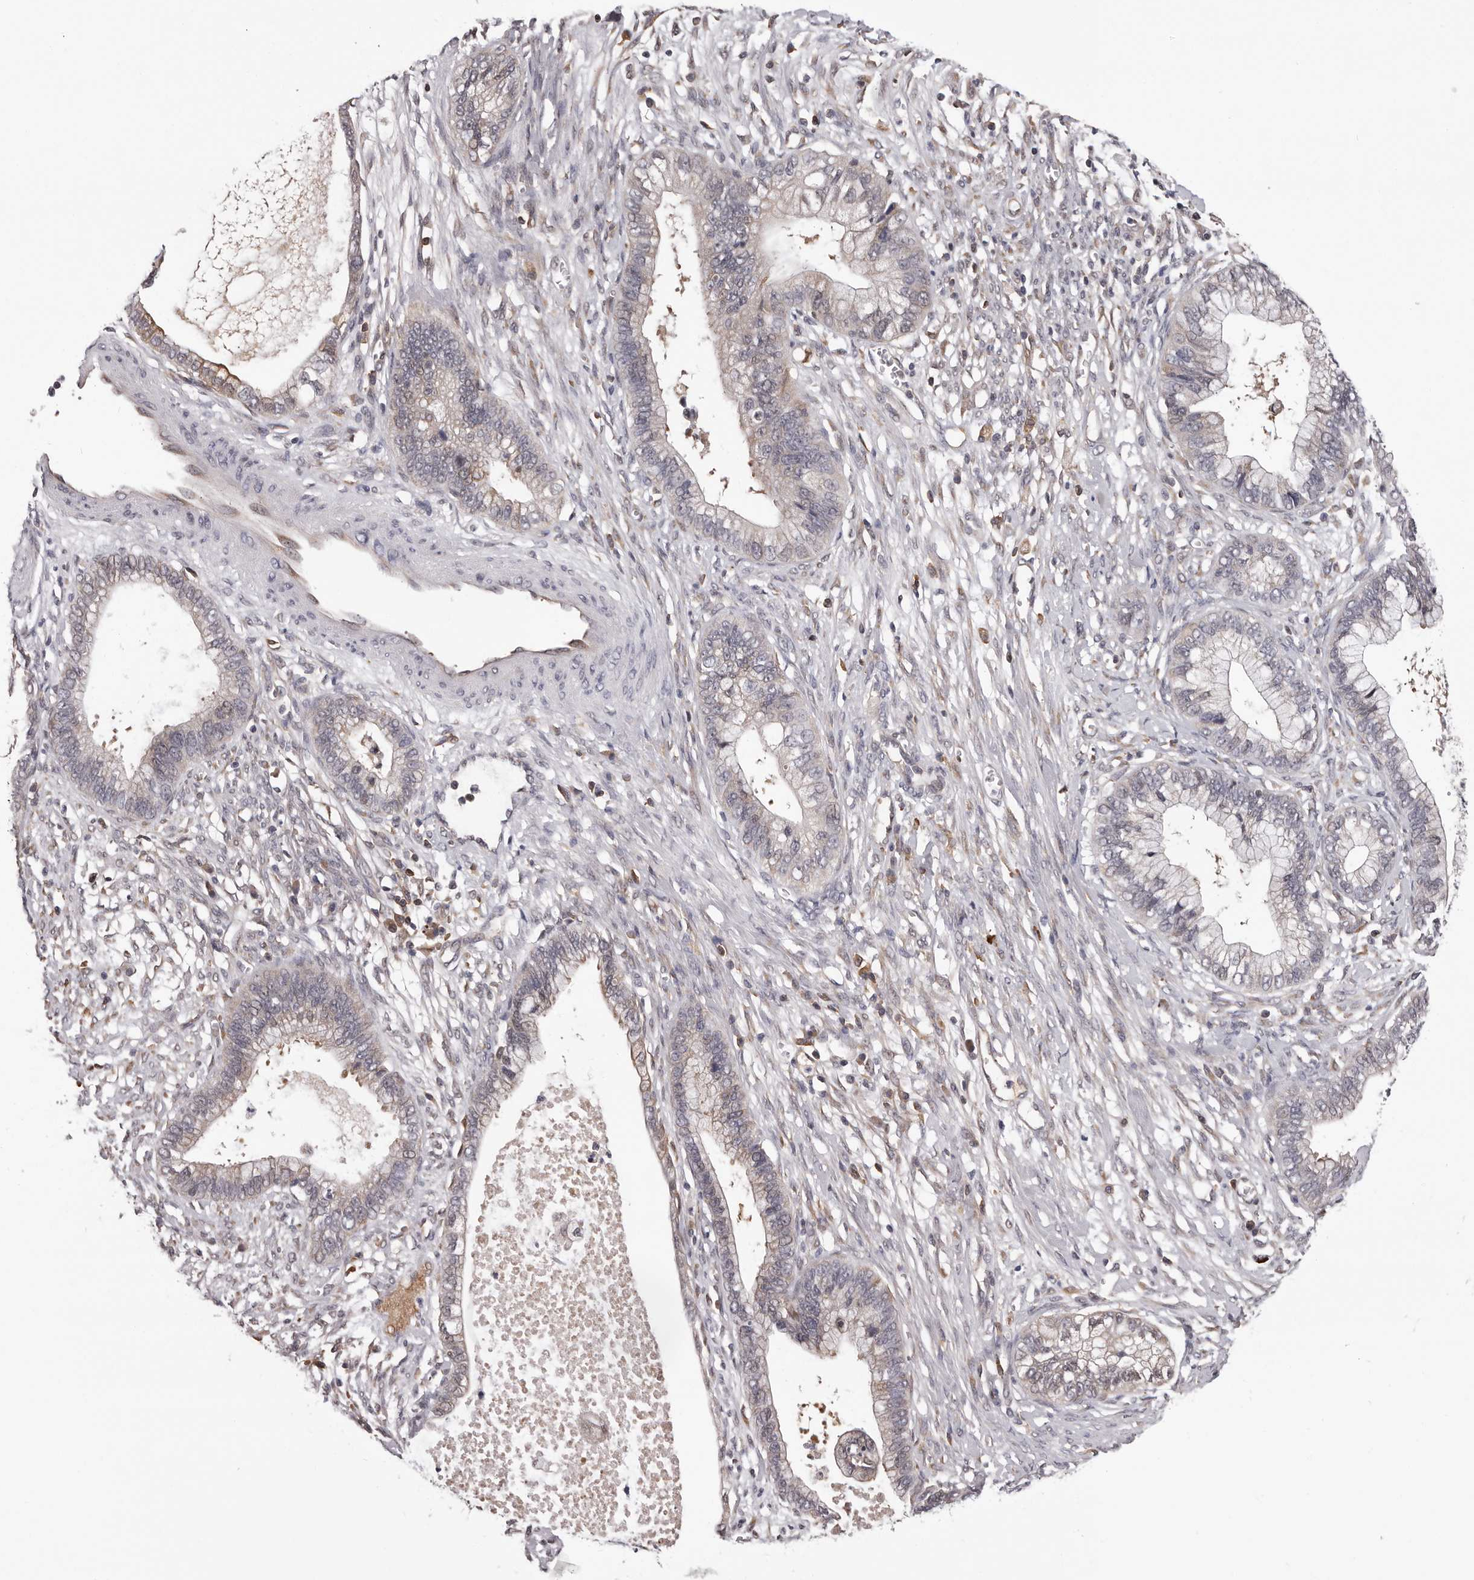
{"staining": {"intensity": "weak", "quantity": "25%-75%", "location": "cytoplasmic/membranous"}, "tissue": "cervical cancer", "cell_type": "Tumor cells", "image_type": "cancer", "snomed": [{"axis": "morphology", "description": "Adenocarcinoma, NOS"}, {"axis": "topography", "description": "Cervix"}], "caption": "An IHC micrograph of neoplastic tissue is shown. Protein staining in brown highlights weak cytoplasmic/membranous positivity in cervical cancer (adenocarcinoma) within tumor cells. (DAB IHC with brightfield microscopy, high magnification).", "gene": "MED8", "patient": {"sex": "female", "age": 44}}